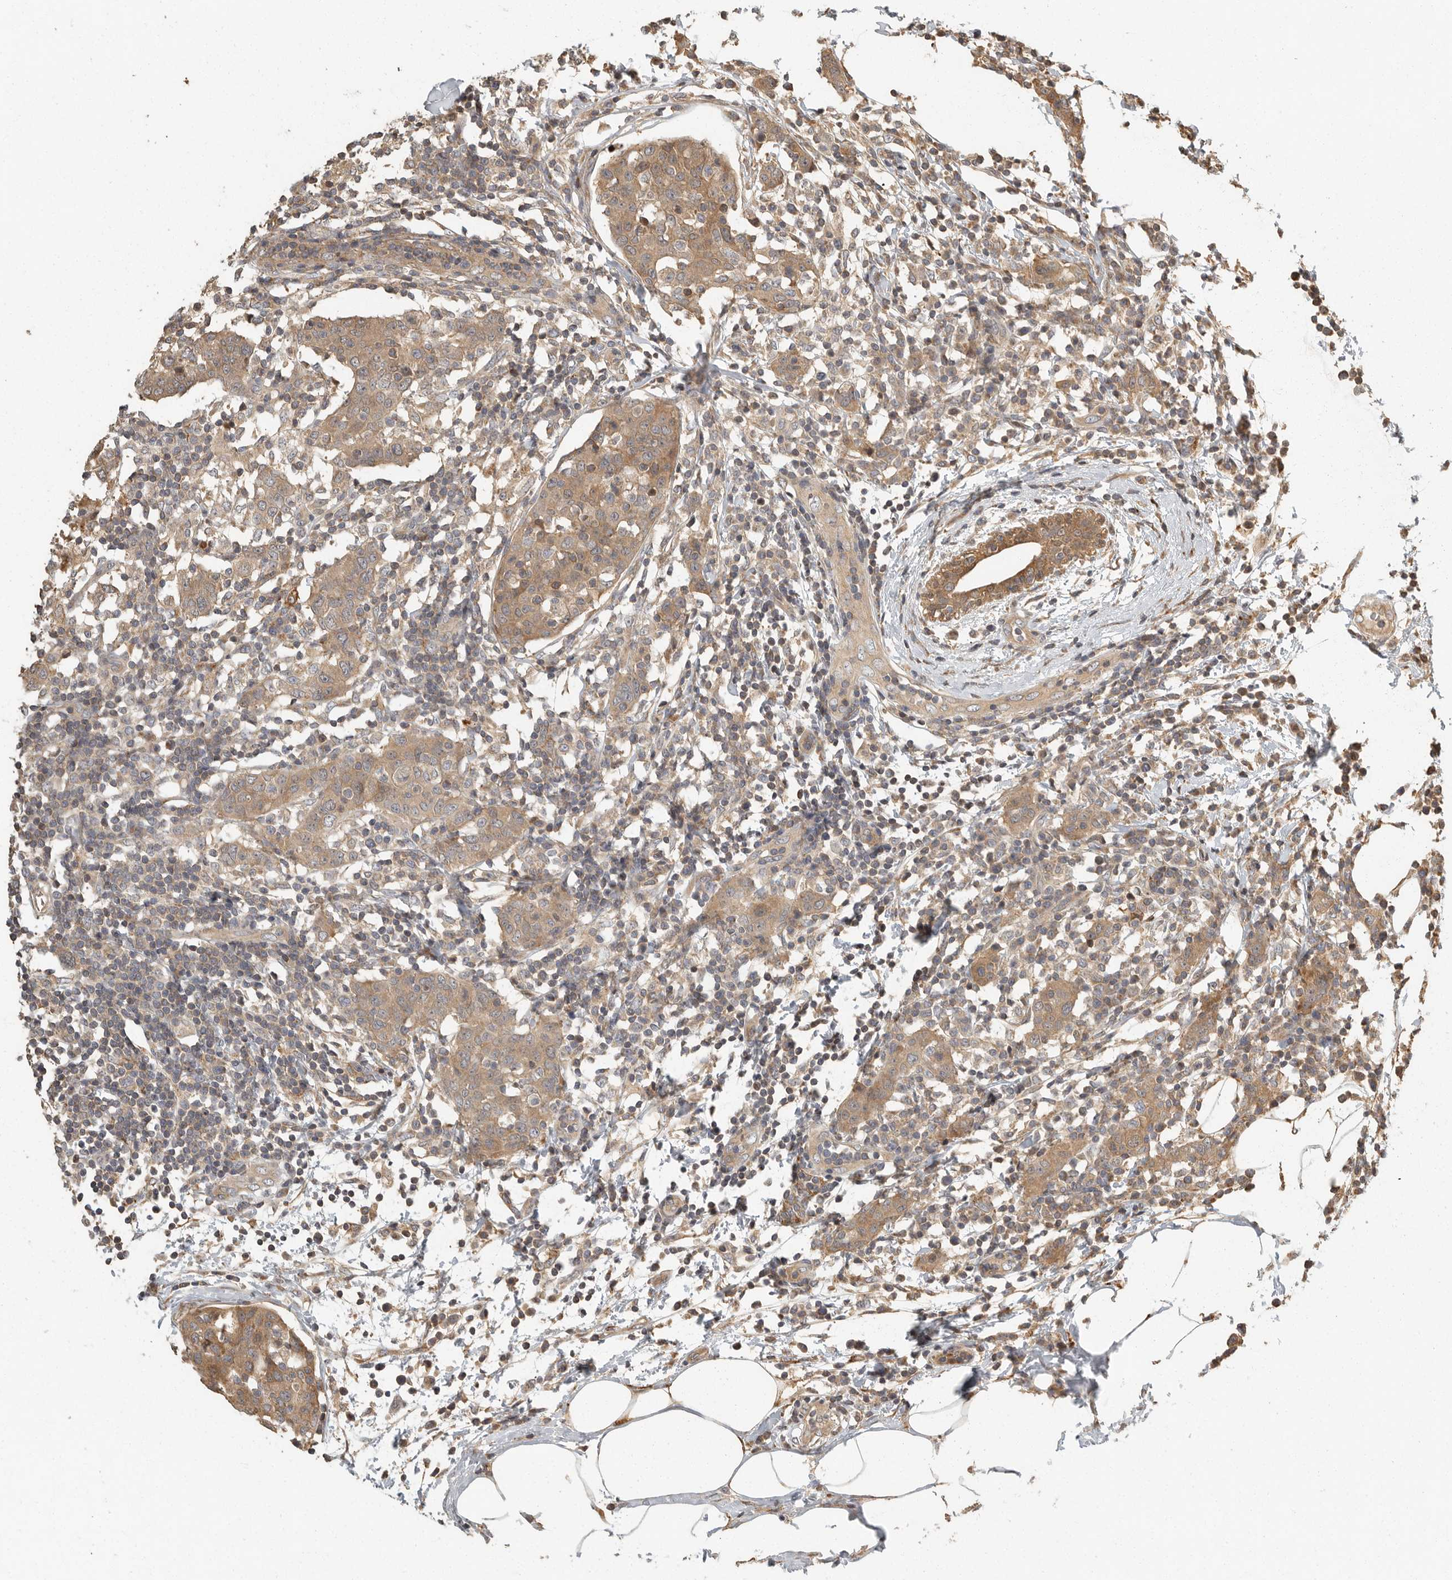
{"staining": {"intensity": "moderate", "quantity": ">75%", "location": "cytoplasmic/membranous"}, "tissue": "breast cancer", "cell_type": "Tumor cells", "image_type": "cancer", "snomed": [{"axis": "morphology", "description": "Normal tissue, NOS"}, {"axis": "morphology", "description": "Duct carcinoma"}, {"axis": "topography", "description": "Breast"}], "caption": "IHC staining of breast cancer (infiltrating ductal carcinoma), which displays medium levels of moderate cytoplasmic/membranous staining in approximately >75% of tumor cells indicating moderate cytoplasmic/membranous protein staining. The staining was performed using DAB (brown) for protein detection and nuclei were counterstained in hematoxylin (blue).", "gene": "SWT1", "patient": {"sex": "female", "age": 37}}